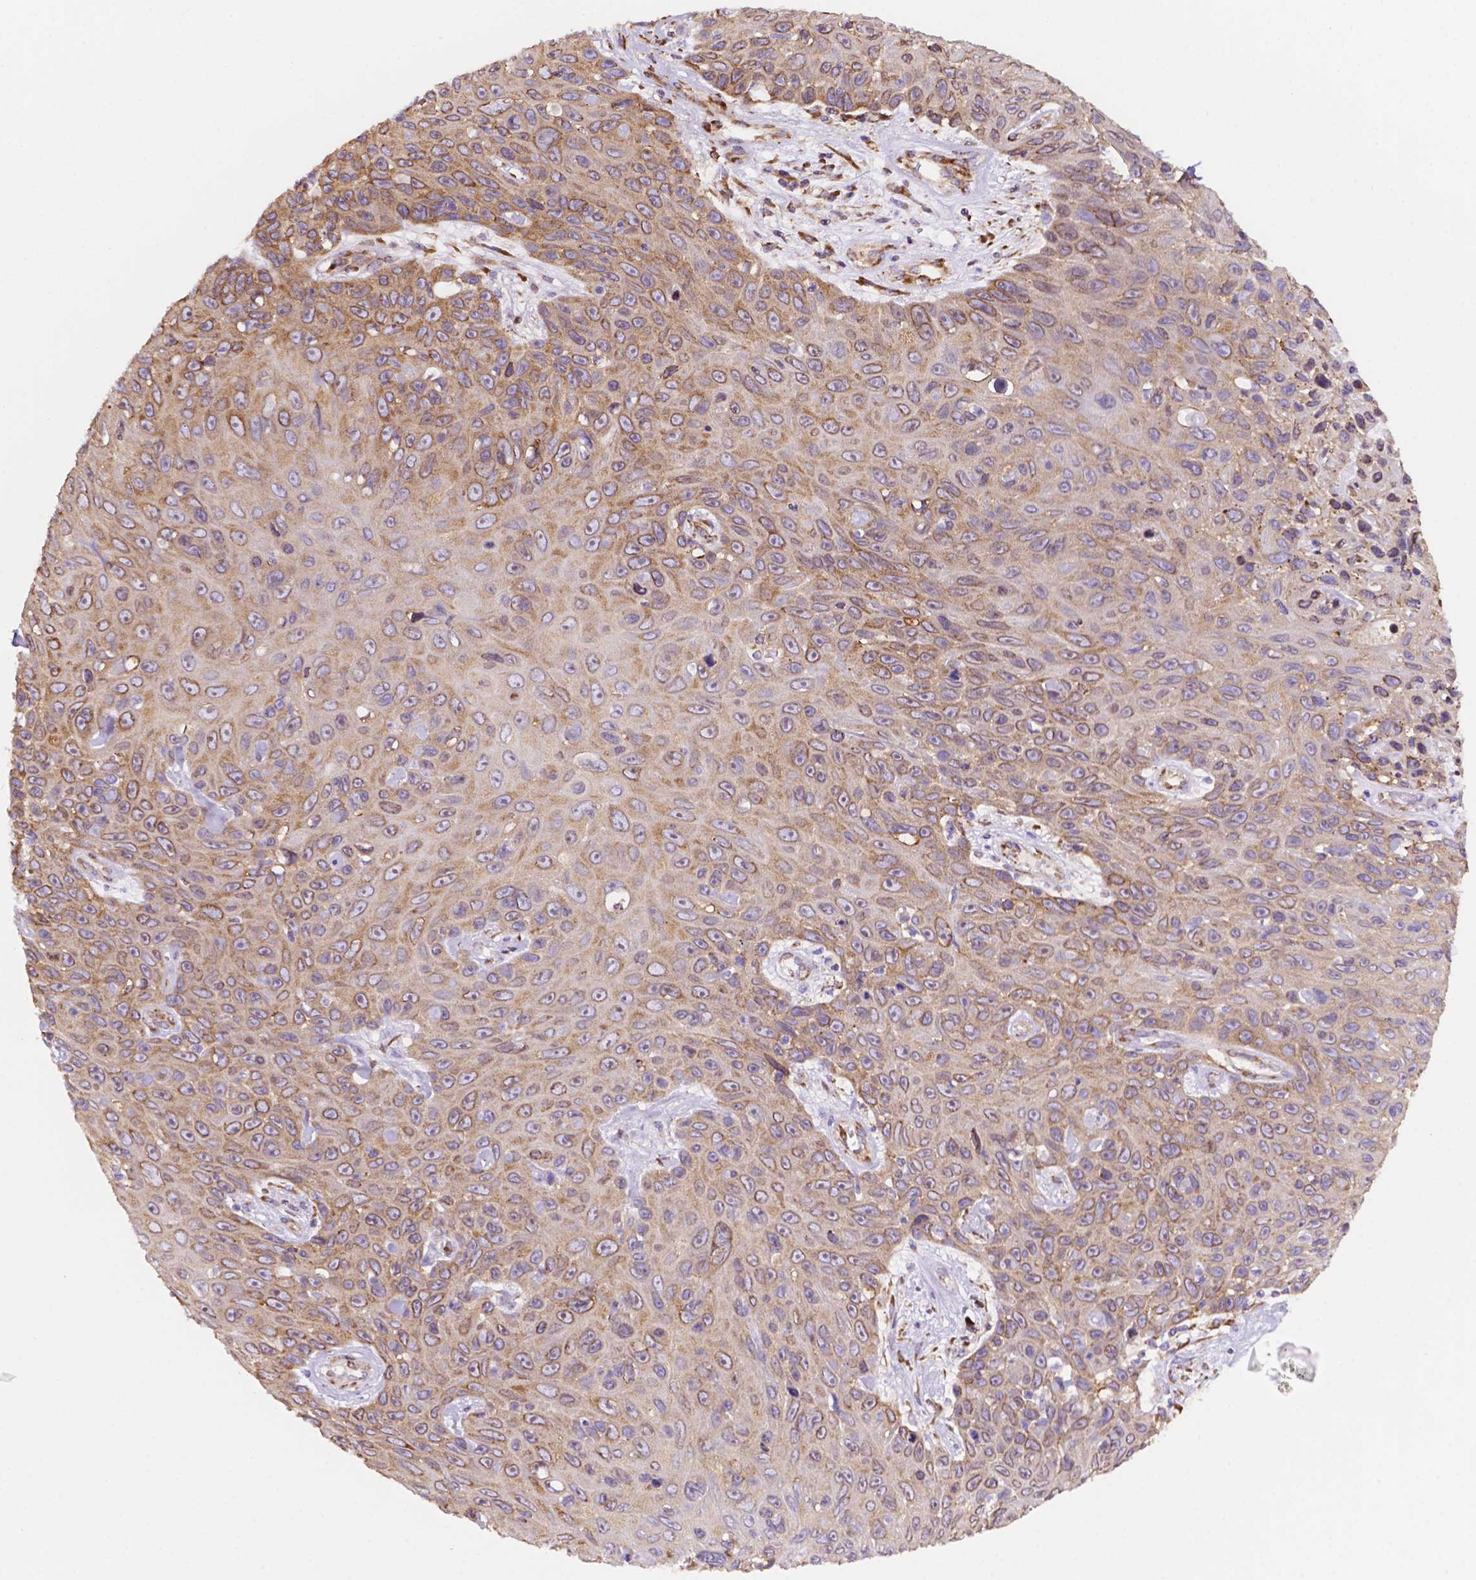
{"staining": {"intensity": "weak", "quantity": "25%-75%", "location": "cytoplasmic/membranous"}, "tissue": "skin cancer", "cell_type": "Tumor cells", "image_type": "cancer", "snomed": [{"axis": "morphology", "description": "Squamous cell carcinoma, NOS"}, {"axis": "topography", "description": "Skin"}], "caption": "Skin squamous cell carcinoma stained with immunohistochemistry shows weak cytoplasmic/membranous staining in approximately 25%-75% of tumor cells.", "gene": "RPL29", "patient": {"sex": "male", "age": 82}}